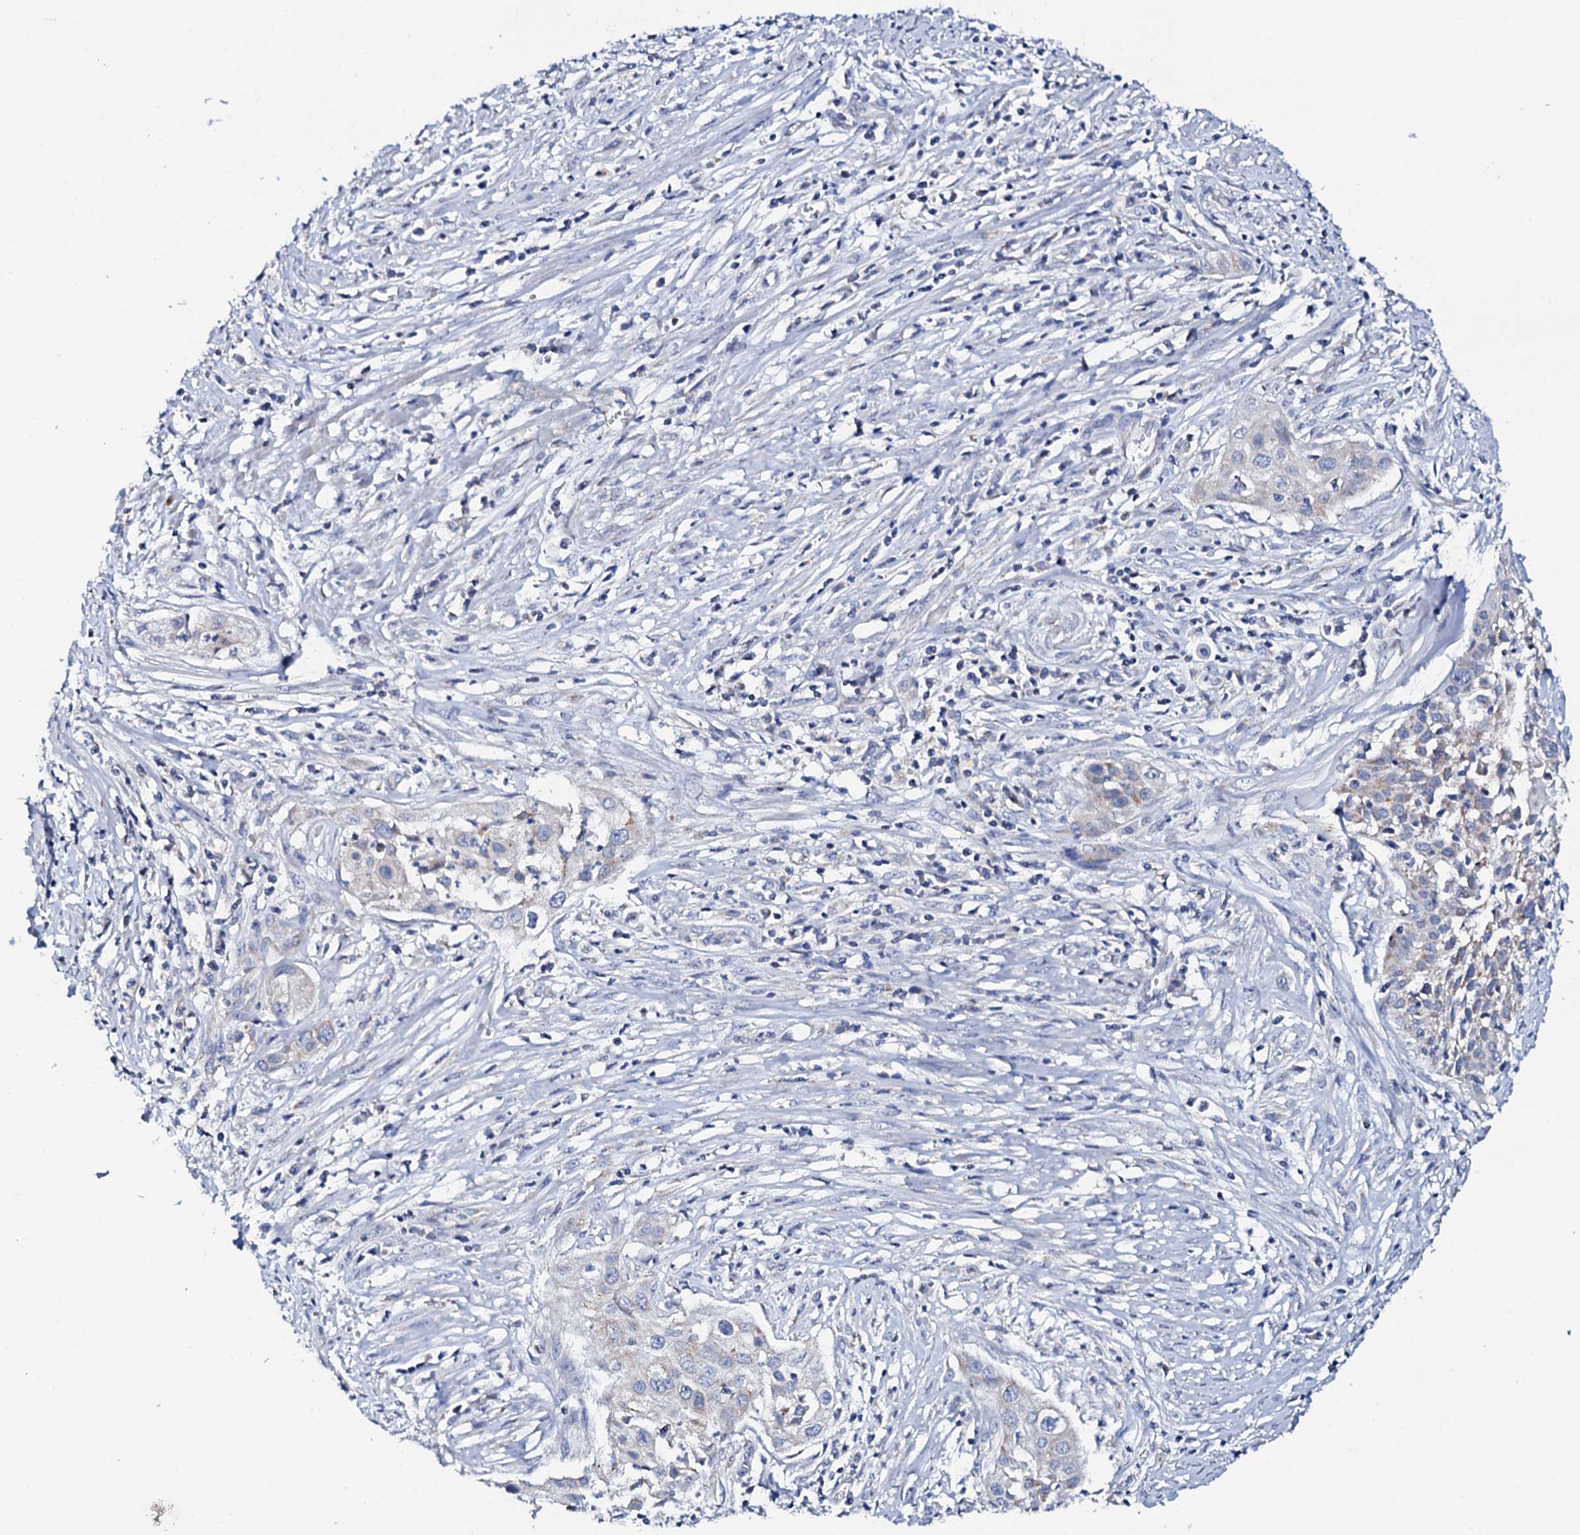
{"staining": {"intensity": "weak", "quantity": "<25%", "location": "cytoplasmic/membranous"}, "tissue": "cervical cancer", "cell_type": "Tumor cells", "image_type": "cancer", "snomed": [{"axis": "morphology", "description": "Squamous cell carcinoma, NOS"}, {"axis": "topography", "description": "Cervix"}], "caption": "IHC photomicrograph of human cervical squamous cell carcinoma stained for a protein (brown), which reveals no staining in tumor cells.", "gene": "TCAF2", "patient": {"sex": "female", "age": 34}}